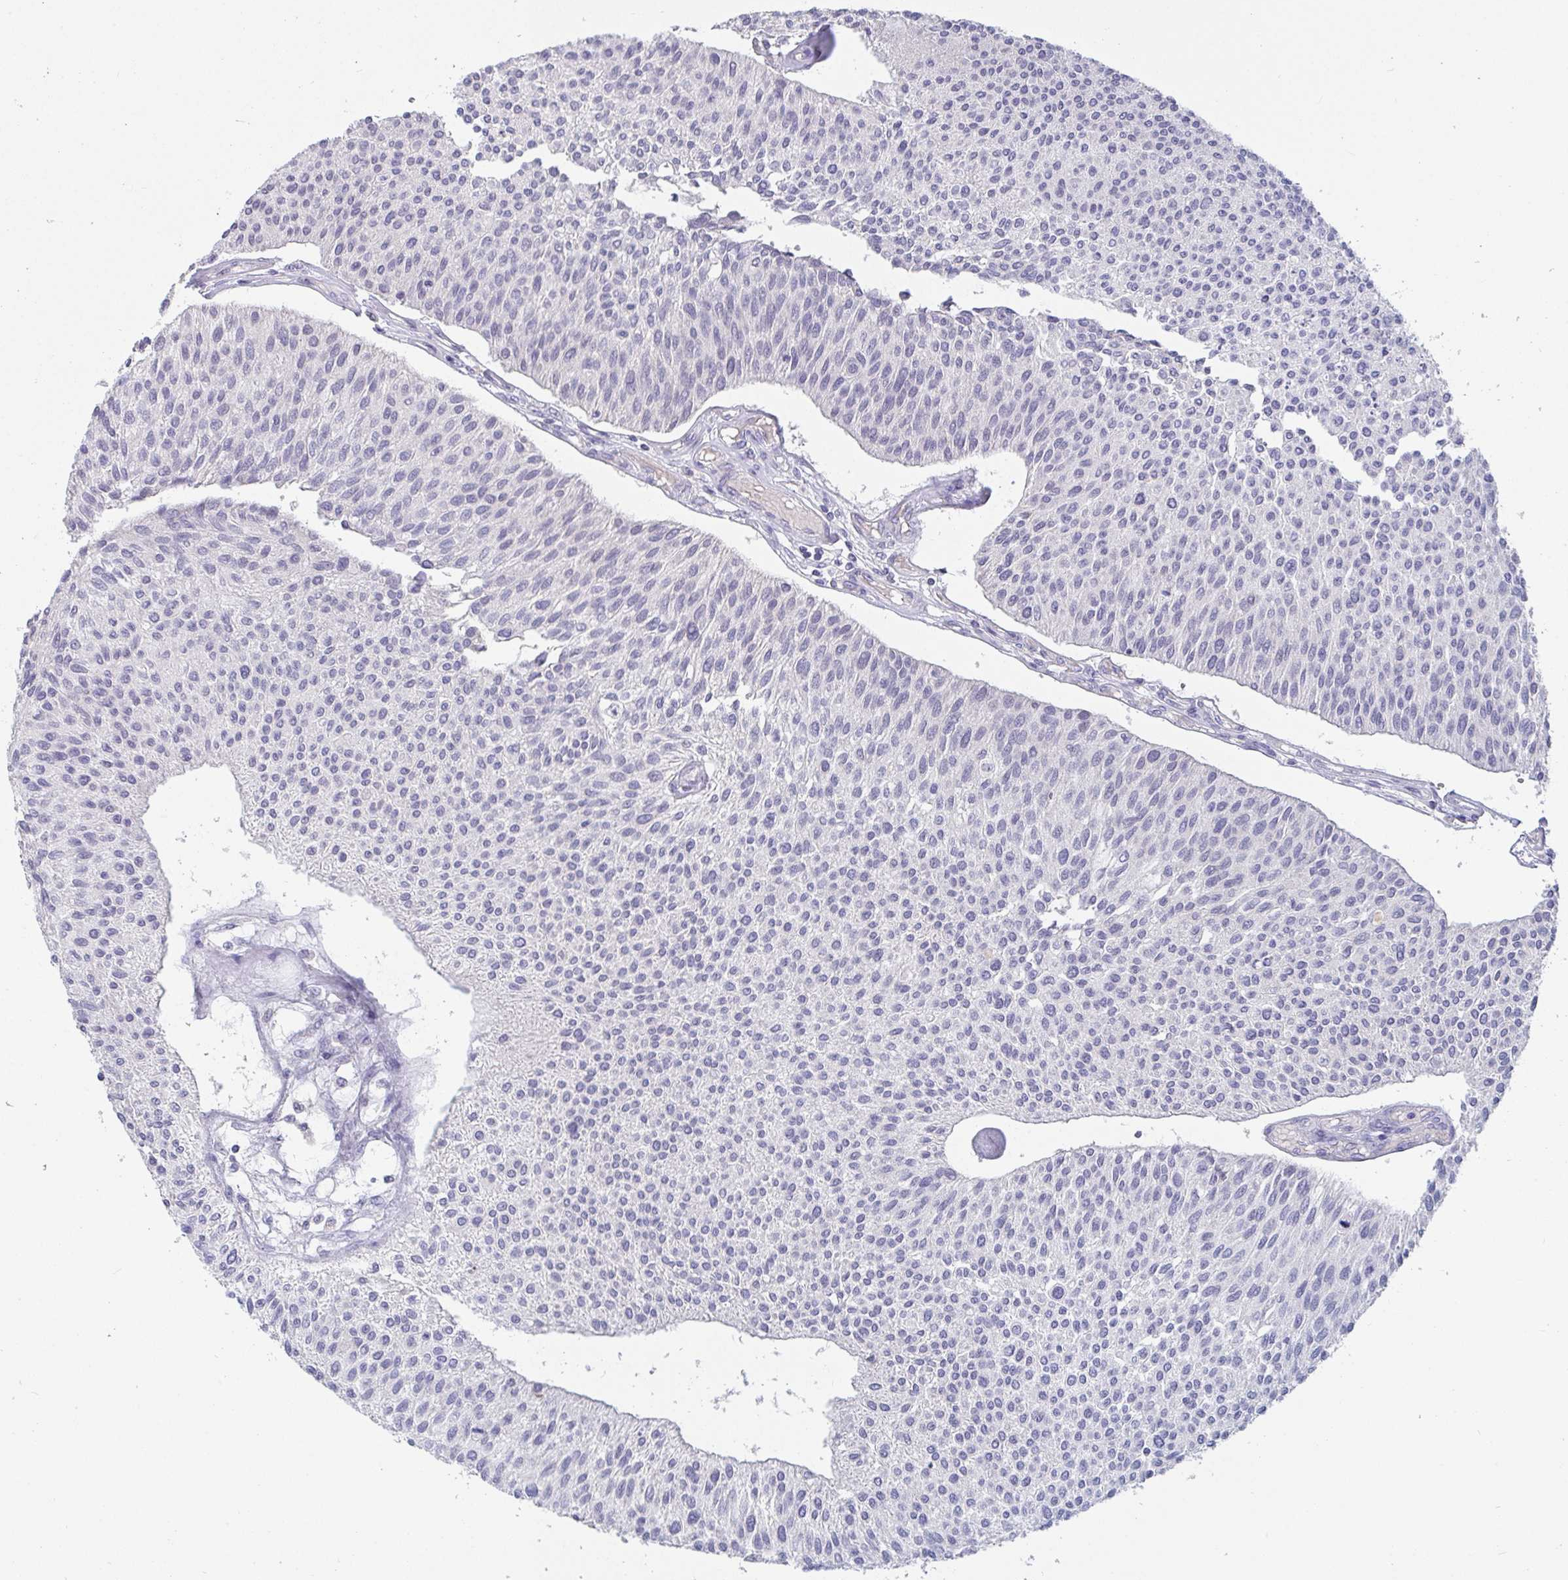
{"staining": {"intensity": "negative", "quantity": "none", "location": "none"}, "tissue": "urothelial cancer", "cell_type": "Tumor cells", "image_type": "cancer", "snomed": [{"axis": "morphology", "description": "Urothelial carcinoma, NOS"}, {"axis": "topography", "description": "Urinary bladder"}], "caption": "Protein analysis of urothelial cancer shows no significant expression in tumor cells. (DAB immunohistochemistry with hematoxylin counter stain).", "gene": "MYC", "patient": {"sex": "male", "age": 55}}